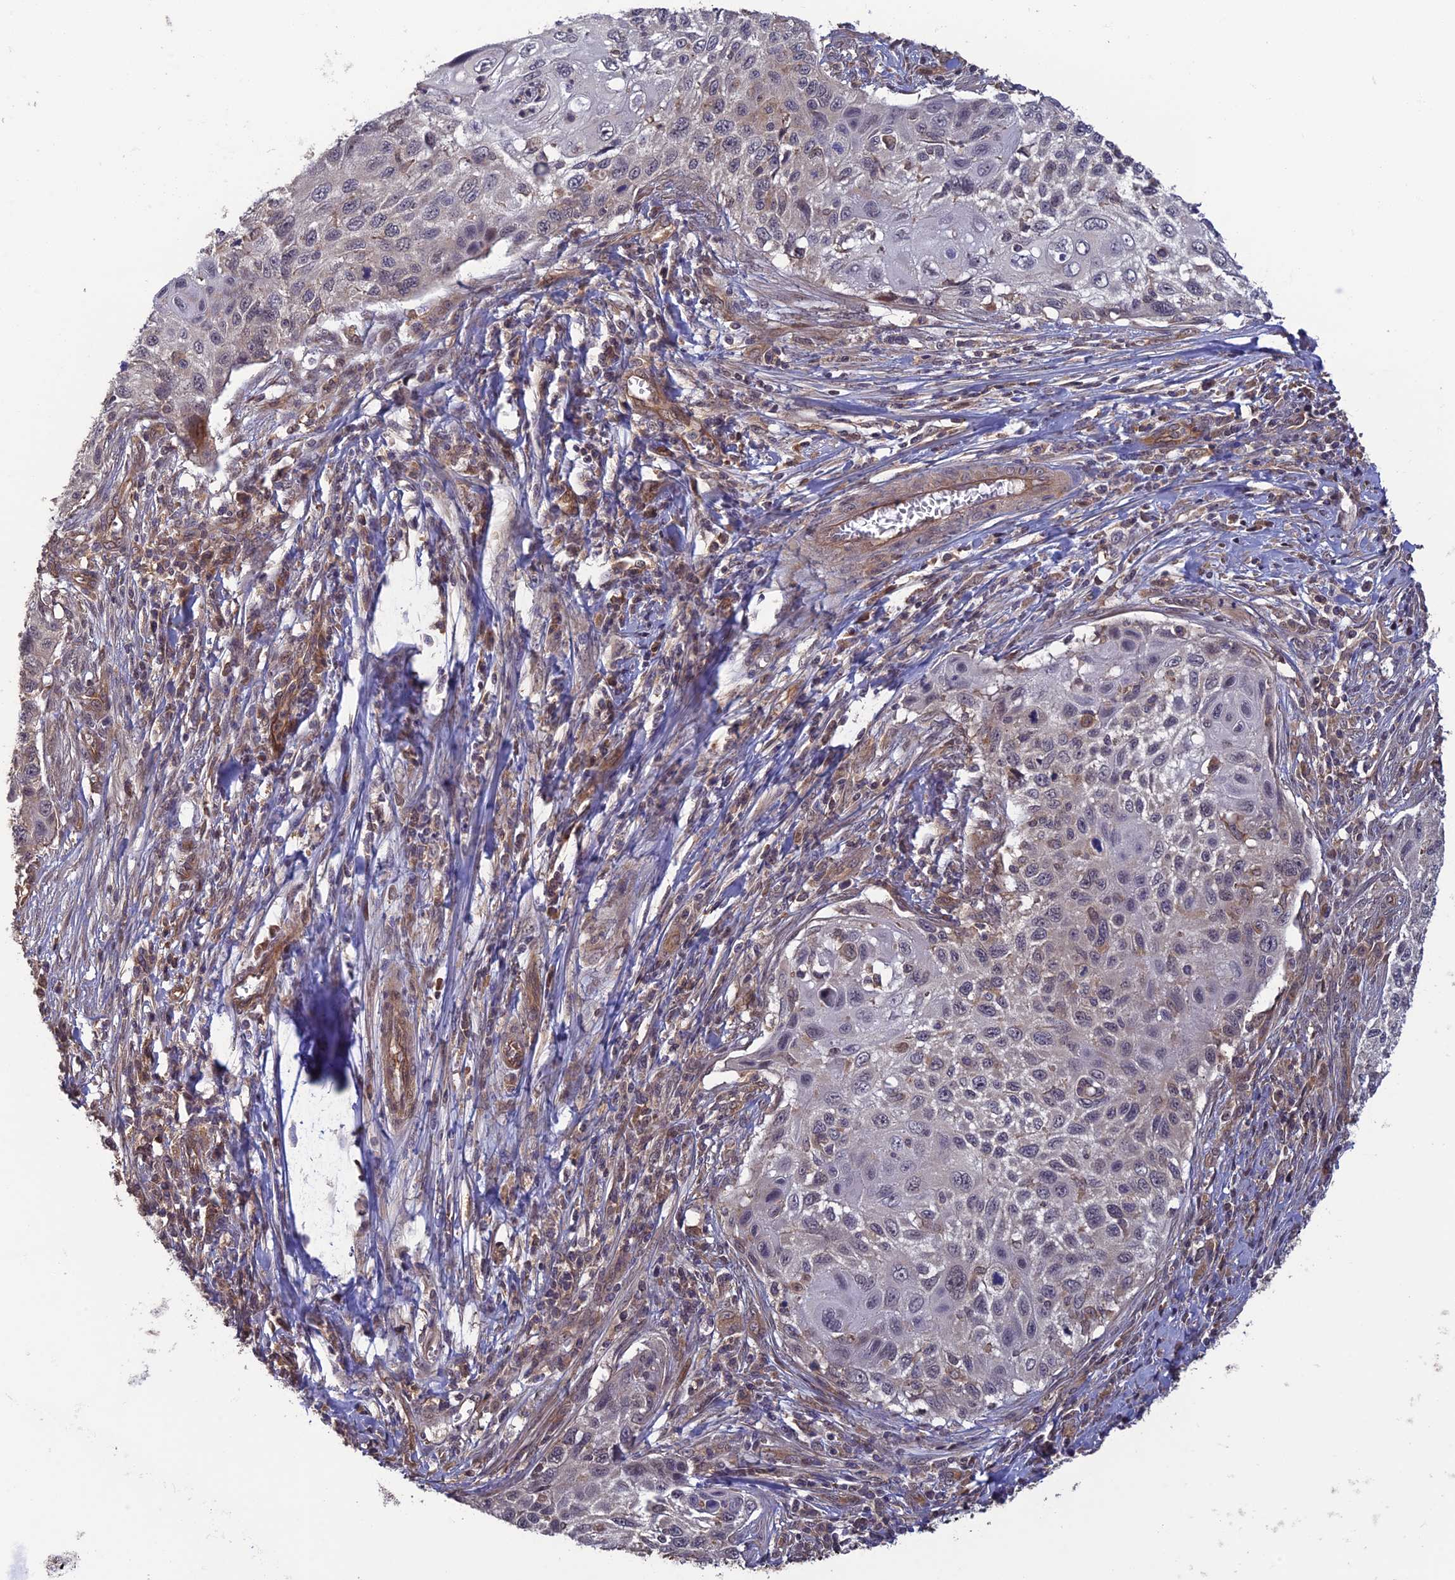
{"staining": {"intensity": "weak", "quantity": "<25%", "location": "nuclear"}, "tissue": "cervical cancer", "cell_type": "Tumor cells", "image_type": "cancer", "snomed": [{"axis": "morphology", "description": "Squamous cell carcinoma, NOS"}, {"axis": "topography", "description": "Cervix"}], "caption": "Protein analysis of squamous cell carcinoma (cervical) demonstrates no significant staining in tumor cells. Nuclei are stained in blue.", "gene": "LIN37", "patient": {"sex": "female", "age": 70}}